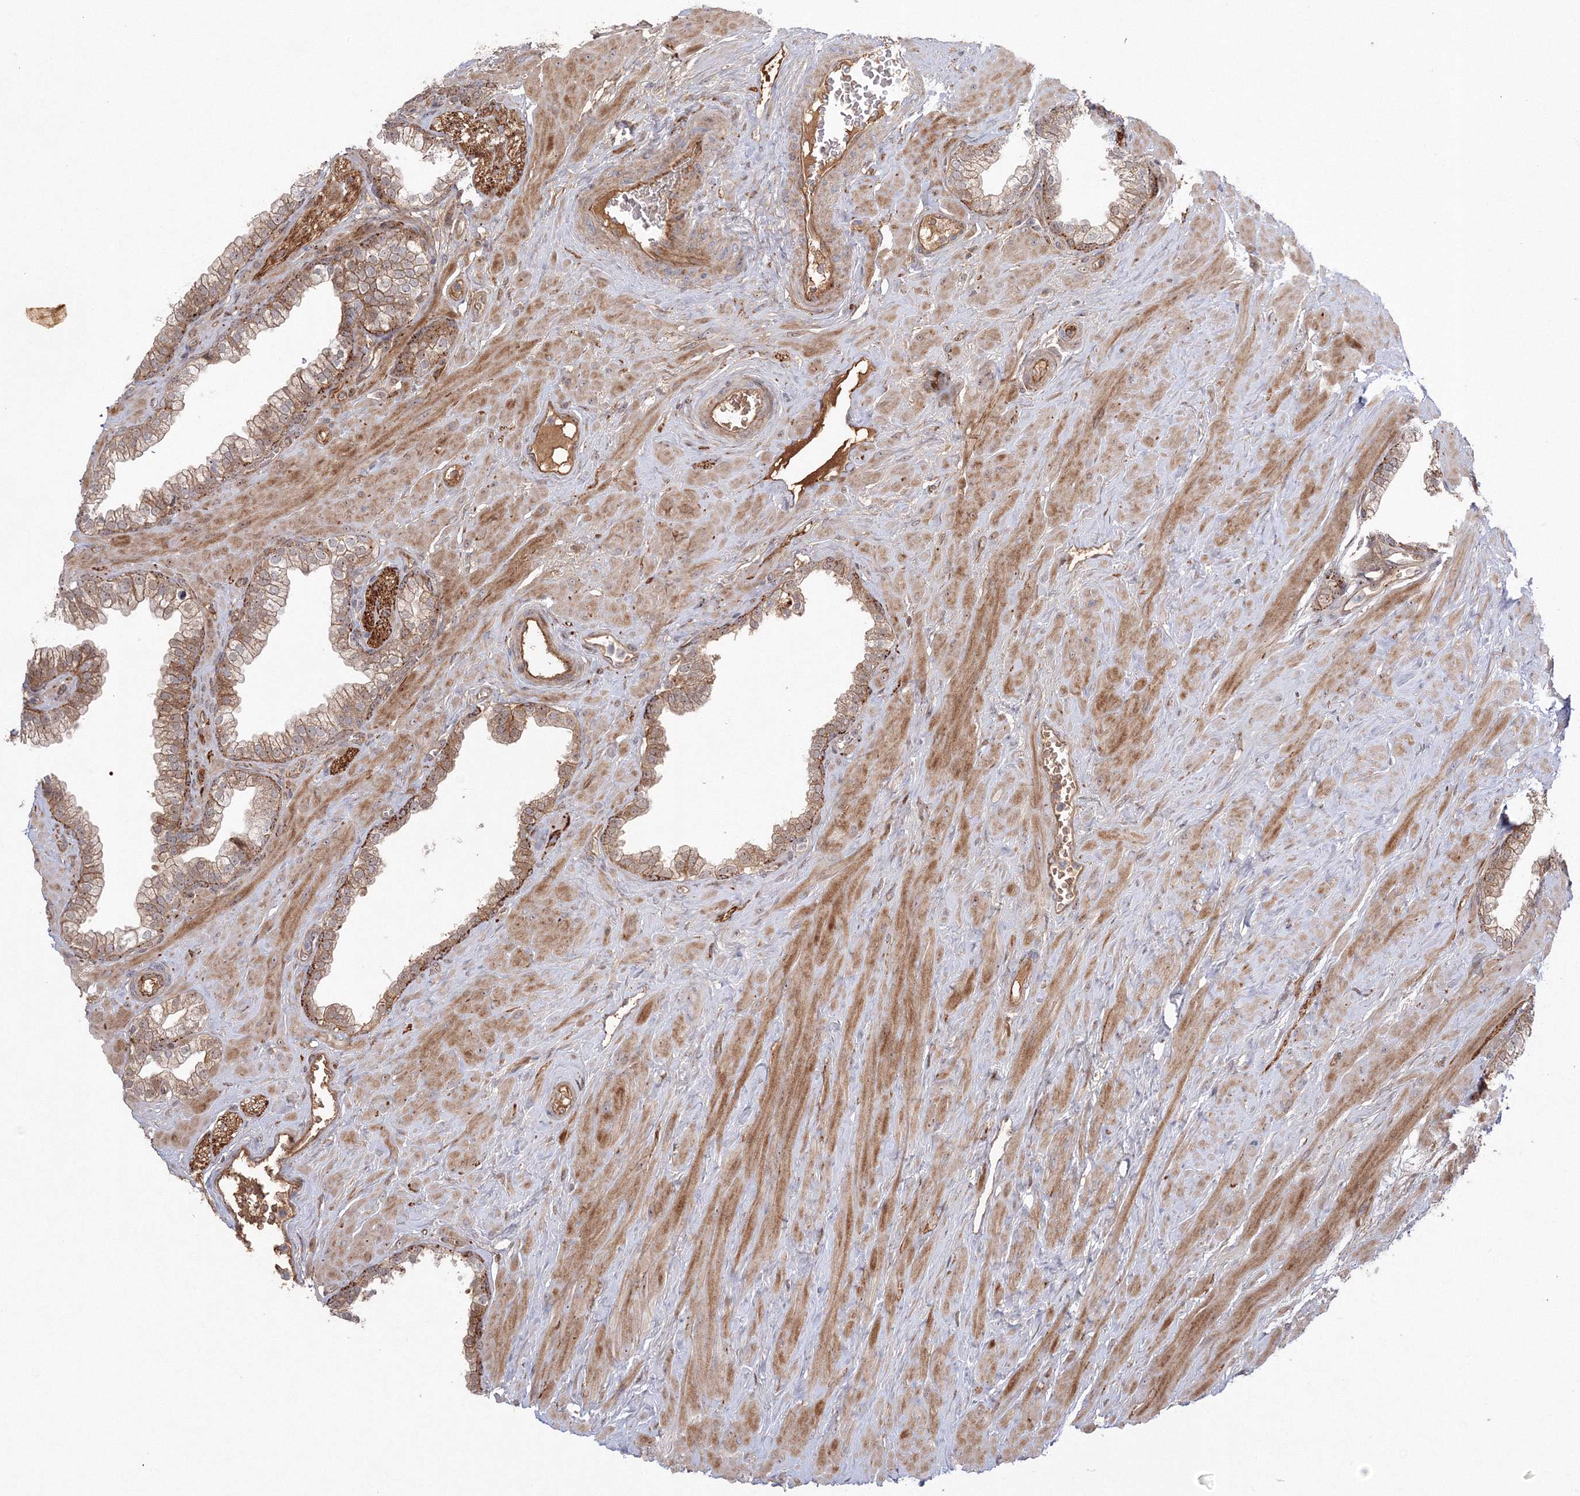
{"staining": {"intensity": "moderate", "quantity": "25%-75%", "location": "cytoplasmic/membranous,nuclear"}, "tissue": "prostate", "cell_type": "Glandular cells", "image_type": "normal", "snomed": [{"axis": "morphology", "description": "Normal tissue, NOS"}, {"axis": "morphology", "description": "Urothelial carcinoma, Low grade"}, {"axis": "topography", "description": "Urinary bladder"}, {"axis": "topography", "description": "Prostate"}], "caption": "Benign prostate was stained to show a protein in brown. There is medium levels of moderate cytoplasmic/membranous,nuclear positivity in approximately 25%-75% of glandular cells.", "gene": "NPM3", "patient": {"sex": "male", "age": 60}}